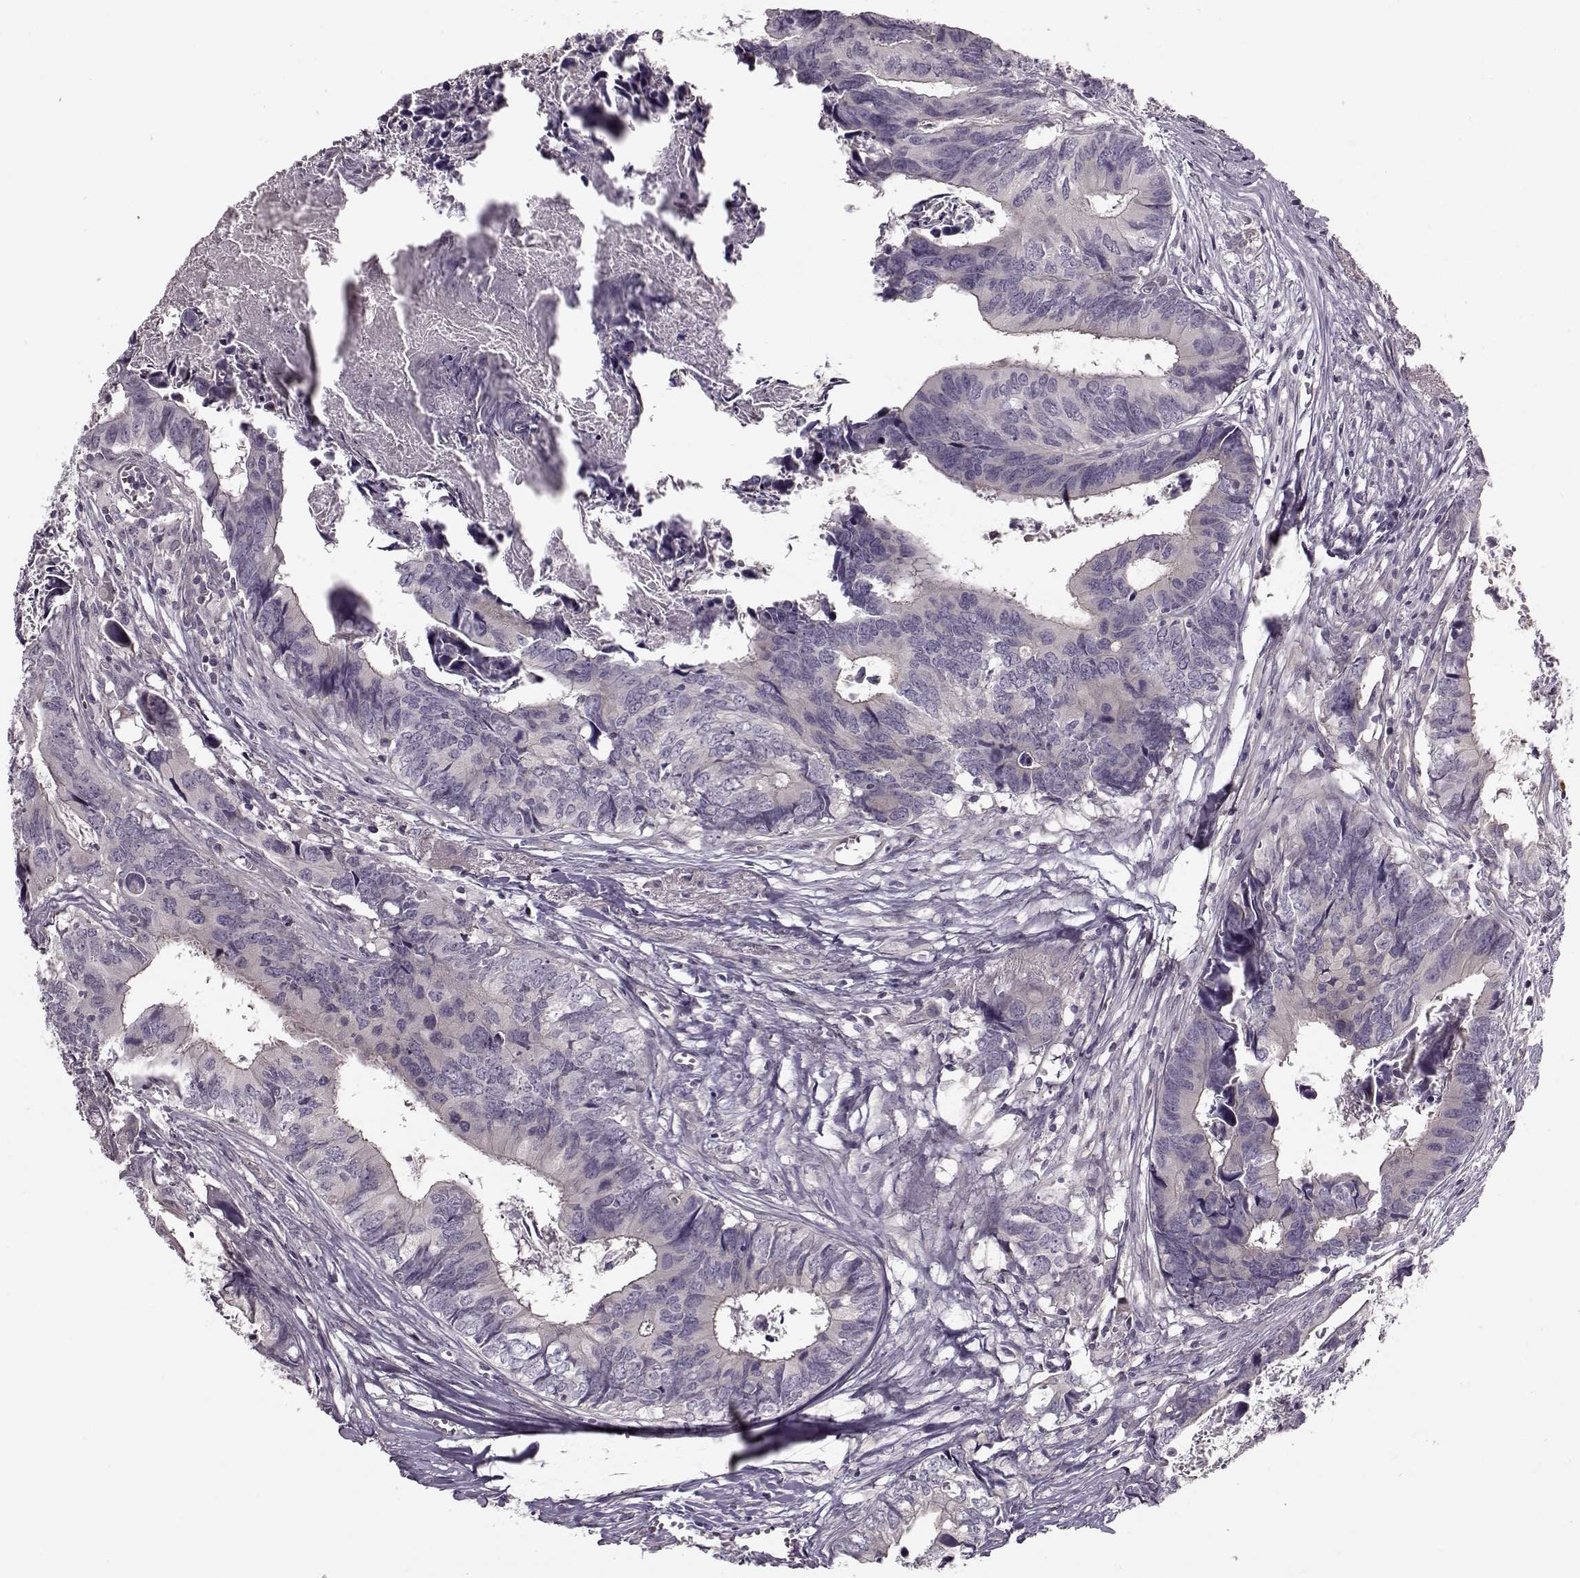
{"staining": {"intensity": "negative", "quantity": "none", "location": "none"}, "tissue": "colorectal cancer", "cell_type": "Tumor cells", "image_type": "cancer", "snomed": [{"axis": "morphology", "description": "Adenocarcinoma, NOS"}, {"axis": "topography", "description": "Colon"}], "caption": "Colorectal cancer stained for a protein using IHC displays no expression tumor cells.", "gene": "SLAIN2", "patient": {"sex": "female", "age": 82}}